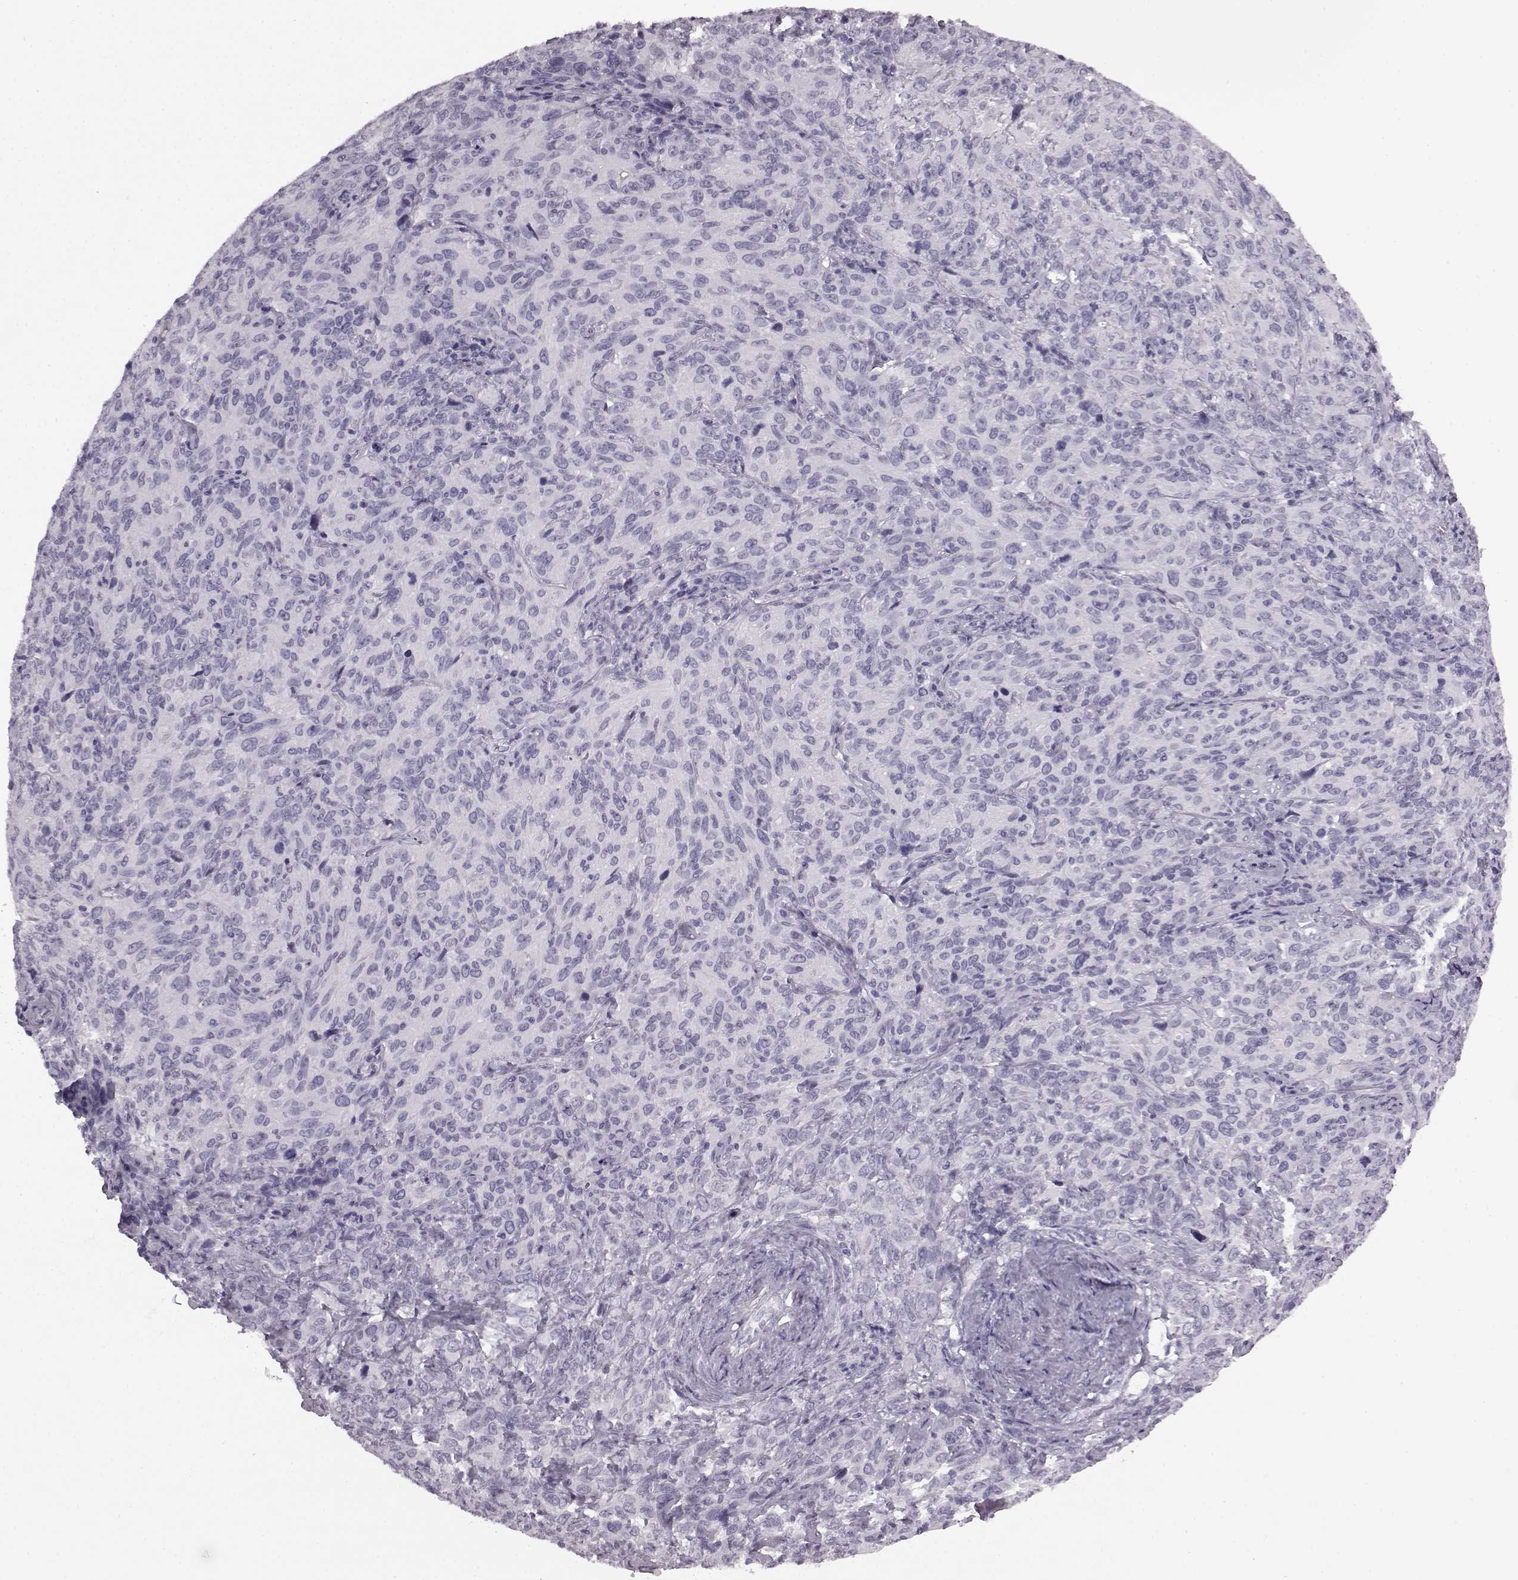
{"staining": {"intensity": "negative", "quantity": "none", "location": "none"}, "tissue": "cervical cancer", "cell_type": "Tumor cells", "image_type": "cancer", "snomed": [{"axis": "morphology", "description": "Squamous cell carcinoma, NOS"}, {"axis": "topography", "description": "Cervix"}], "caption": "Immunohistochemistry histopathology image of neoplastic tissue: human cervical squamous cell carcinoma stained with DAB (3,3'-diaminobenzidine) reveals no significant protein positivity in tumor cells.", "gene": "AIPL1", "patient": {"sex": "female", "age": 51}}